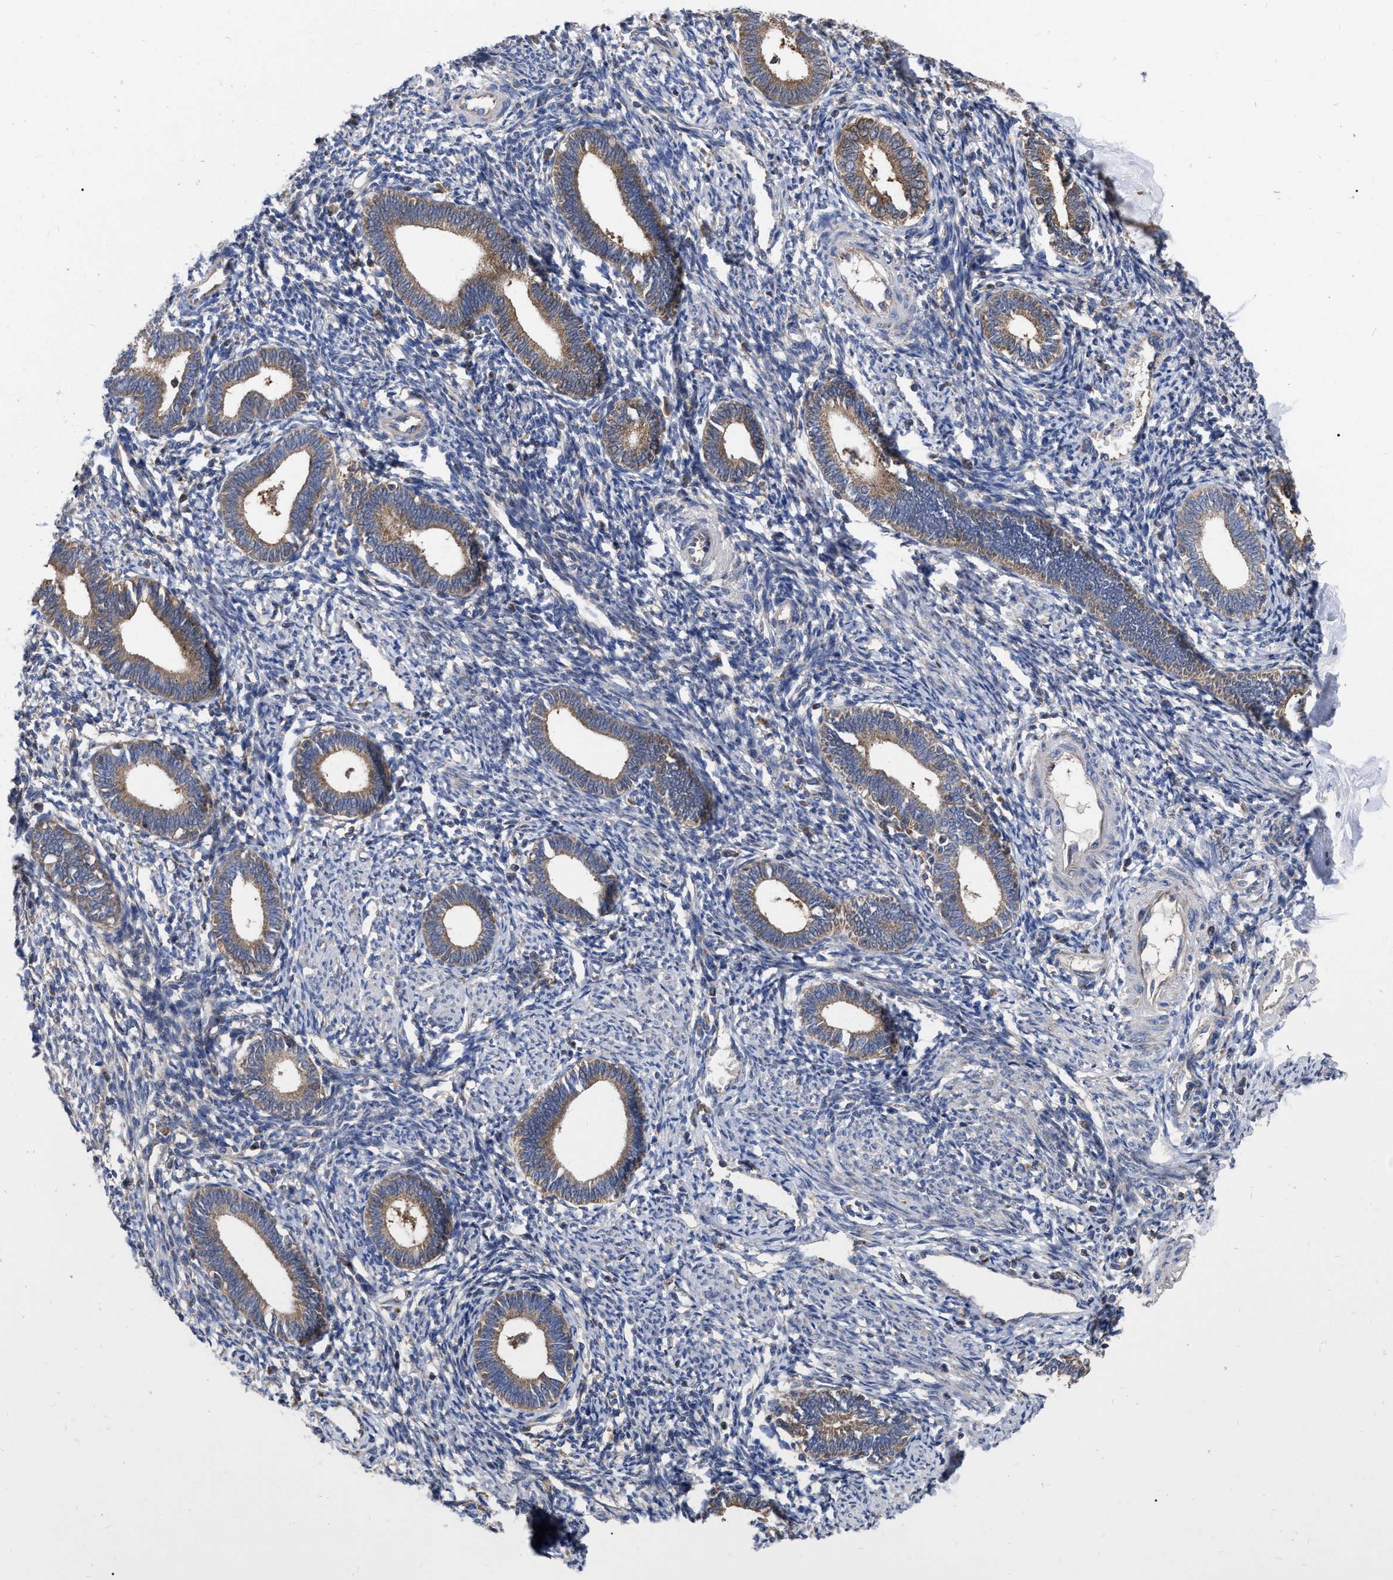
{"staining": {"intensity": "negative", "quantity": "none", "location": "none"}, "tissue": "endometrium", "cell_type": "Cells in endometrial stroma", "image_type": "normal", "snomed": [{"axis": "morphology", "description": "Normal tissue, NOS"}, {"axis": "topography", "description": "Endometrium"}], "caption": "The immunohistochemistry (IHC) histopathology image has no significant staining in cells in endometrial stroma of endometrium. (IHC, brightfield microscopy, high magnification).", "gene": "CDKN2C", "patient": {"sex": "female", "age": 41}}